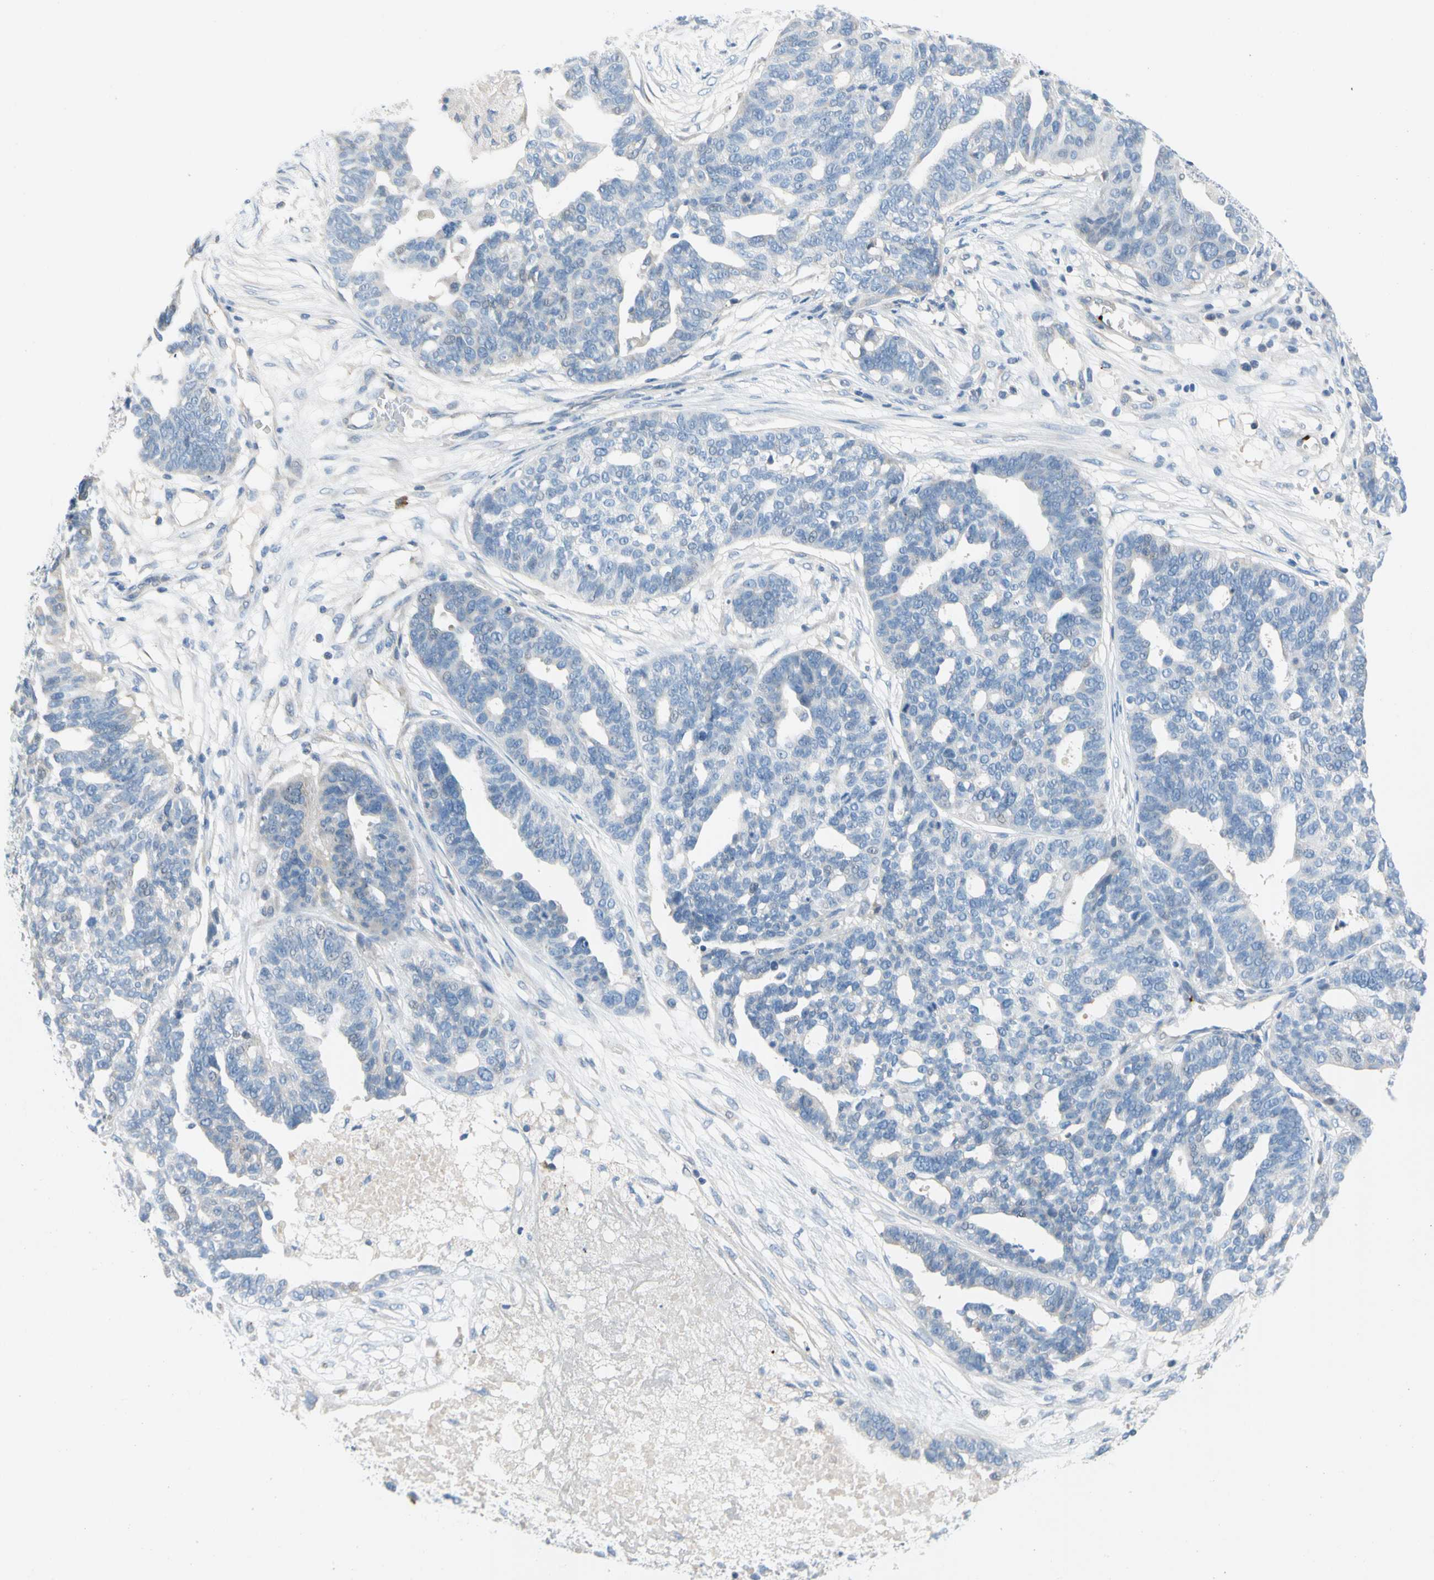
{"staining": {"intensity": "negative", "quantity": "none", "location": "none"}, "tissue": "ovarian cancer", "cell_type": "Tumor cells", "image_type": "cancer", "snomed": [{"axis": "morphology", "description": "Cystadenocarcinoma, serous, NOS"}, {"axis": "topography", "description": "Ovary"}], "caption": "Protein analysis of serous cystadenocarcinoma (ovarian) shows no significant staining in tumor cells.", "gene": "PPBP", "patient": {"sex": "female", "age": 59}}